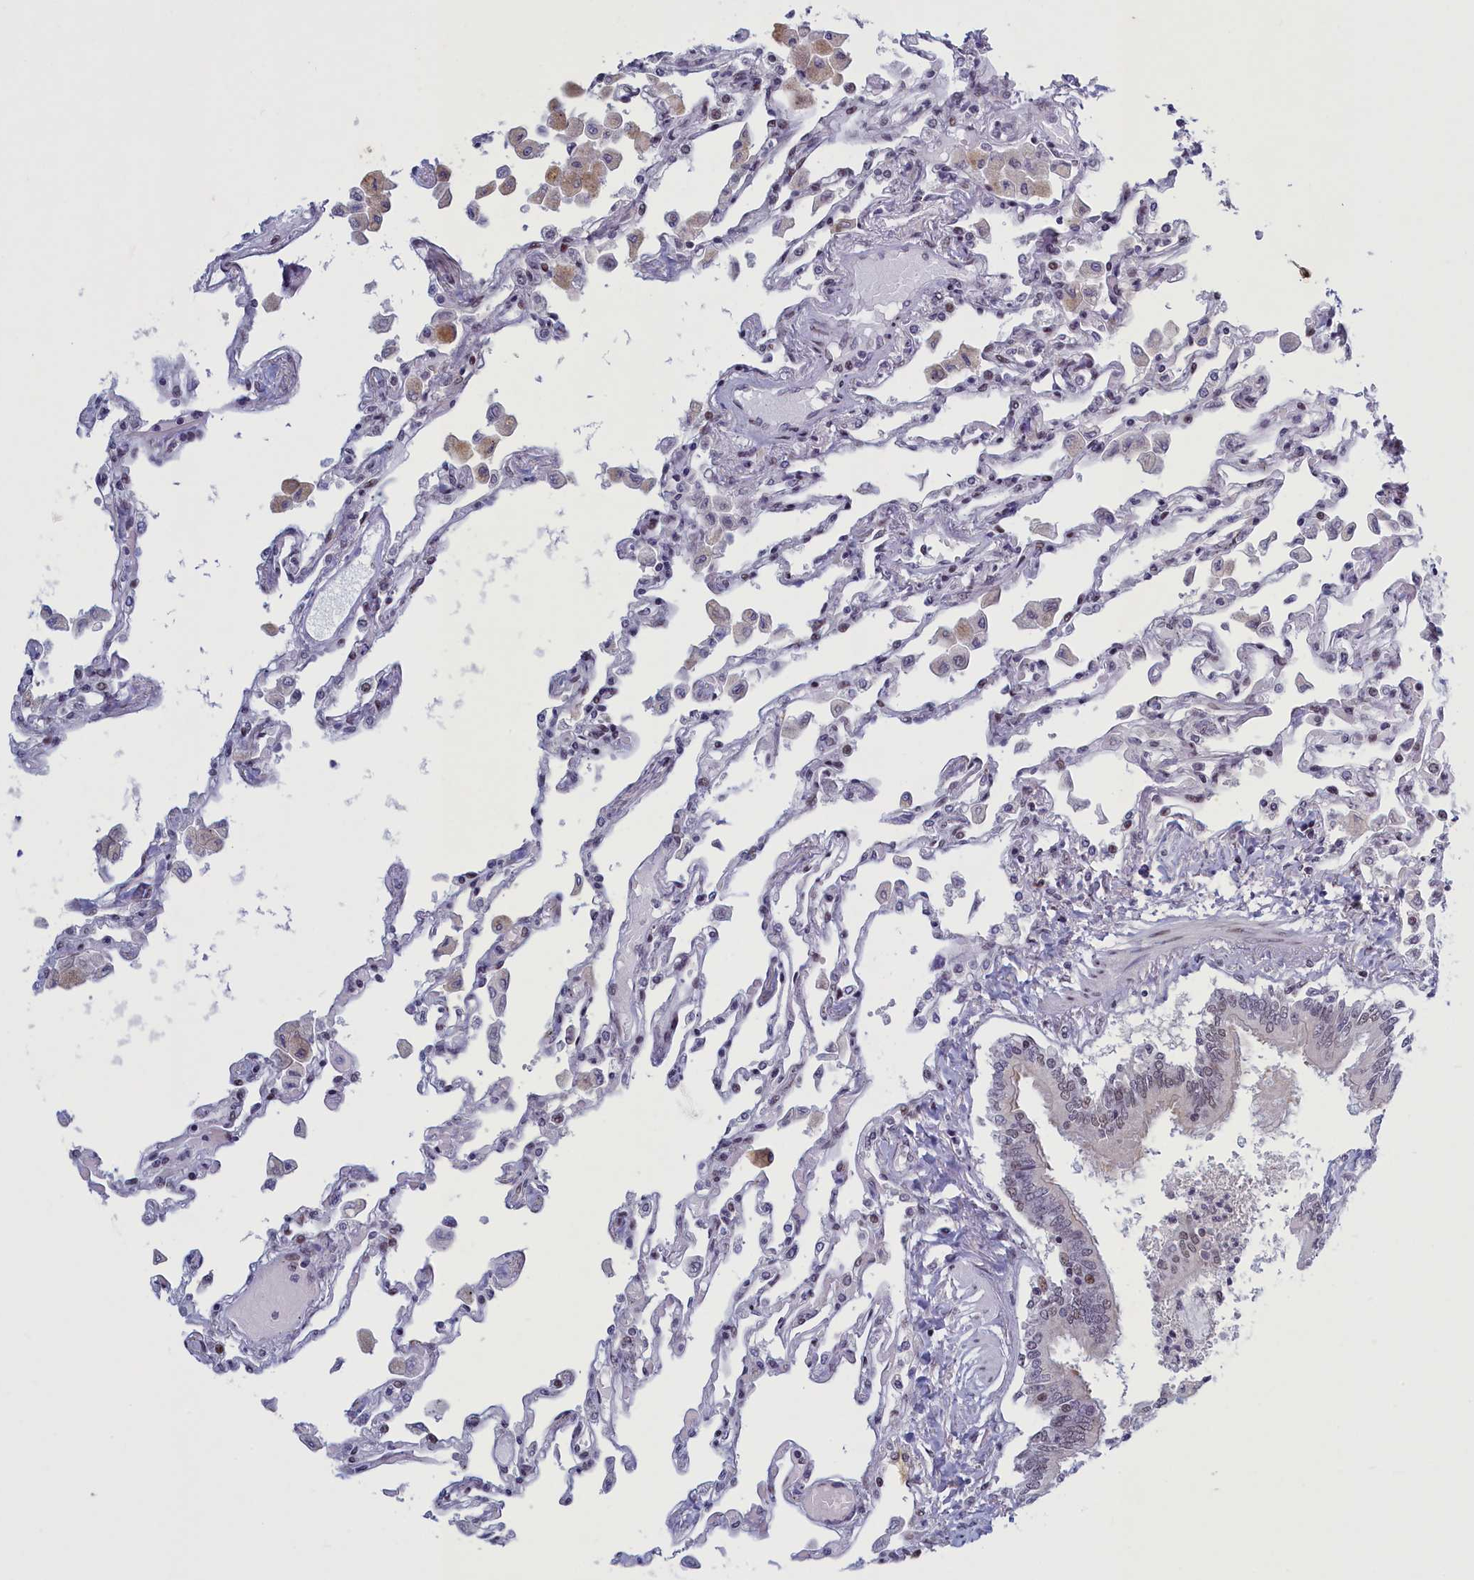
{"staining": {"intensity": "moderate", "quantity": "<25%", "location": "nuclear"}, "tissue": "lung", "cell_type": "Alveolar cells", "image_type": "normal", "snomed": [{"axis": "morphology", "description": "Normal tissue, NOS"}, {"axis": "topography", "description": "Bronchus"}, {"axis": "topography", "description": "Lung"}], "caption": "Moderate nuclear protein positivity is appreciated in approximately <25% of alveolar cells in lung.", "gene": "ATF7IP2", "patient": {"sex": "female", "age": 49}}